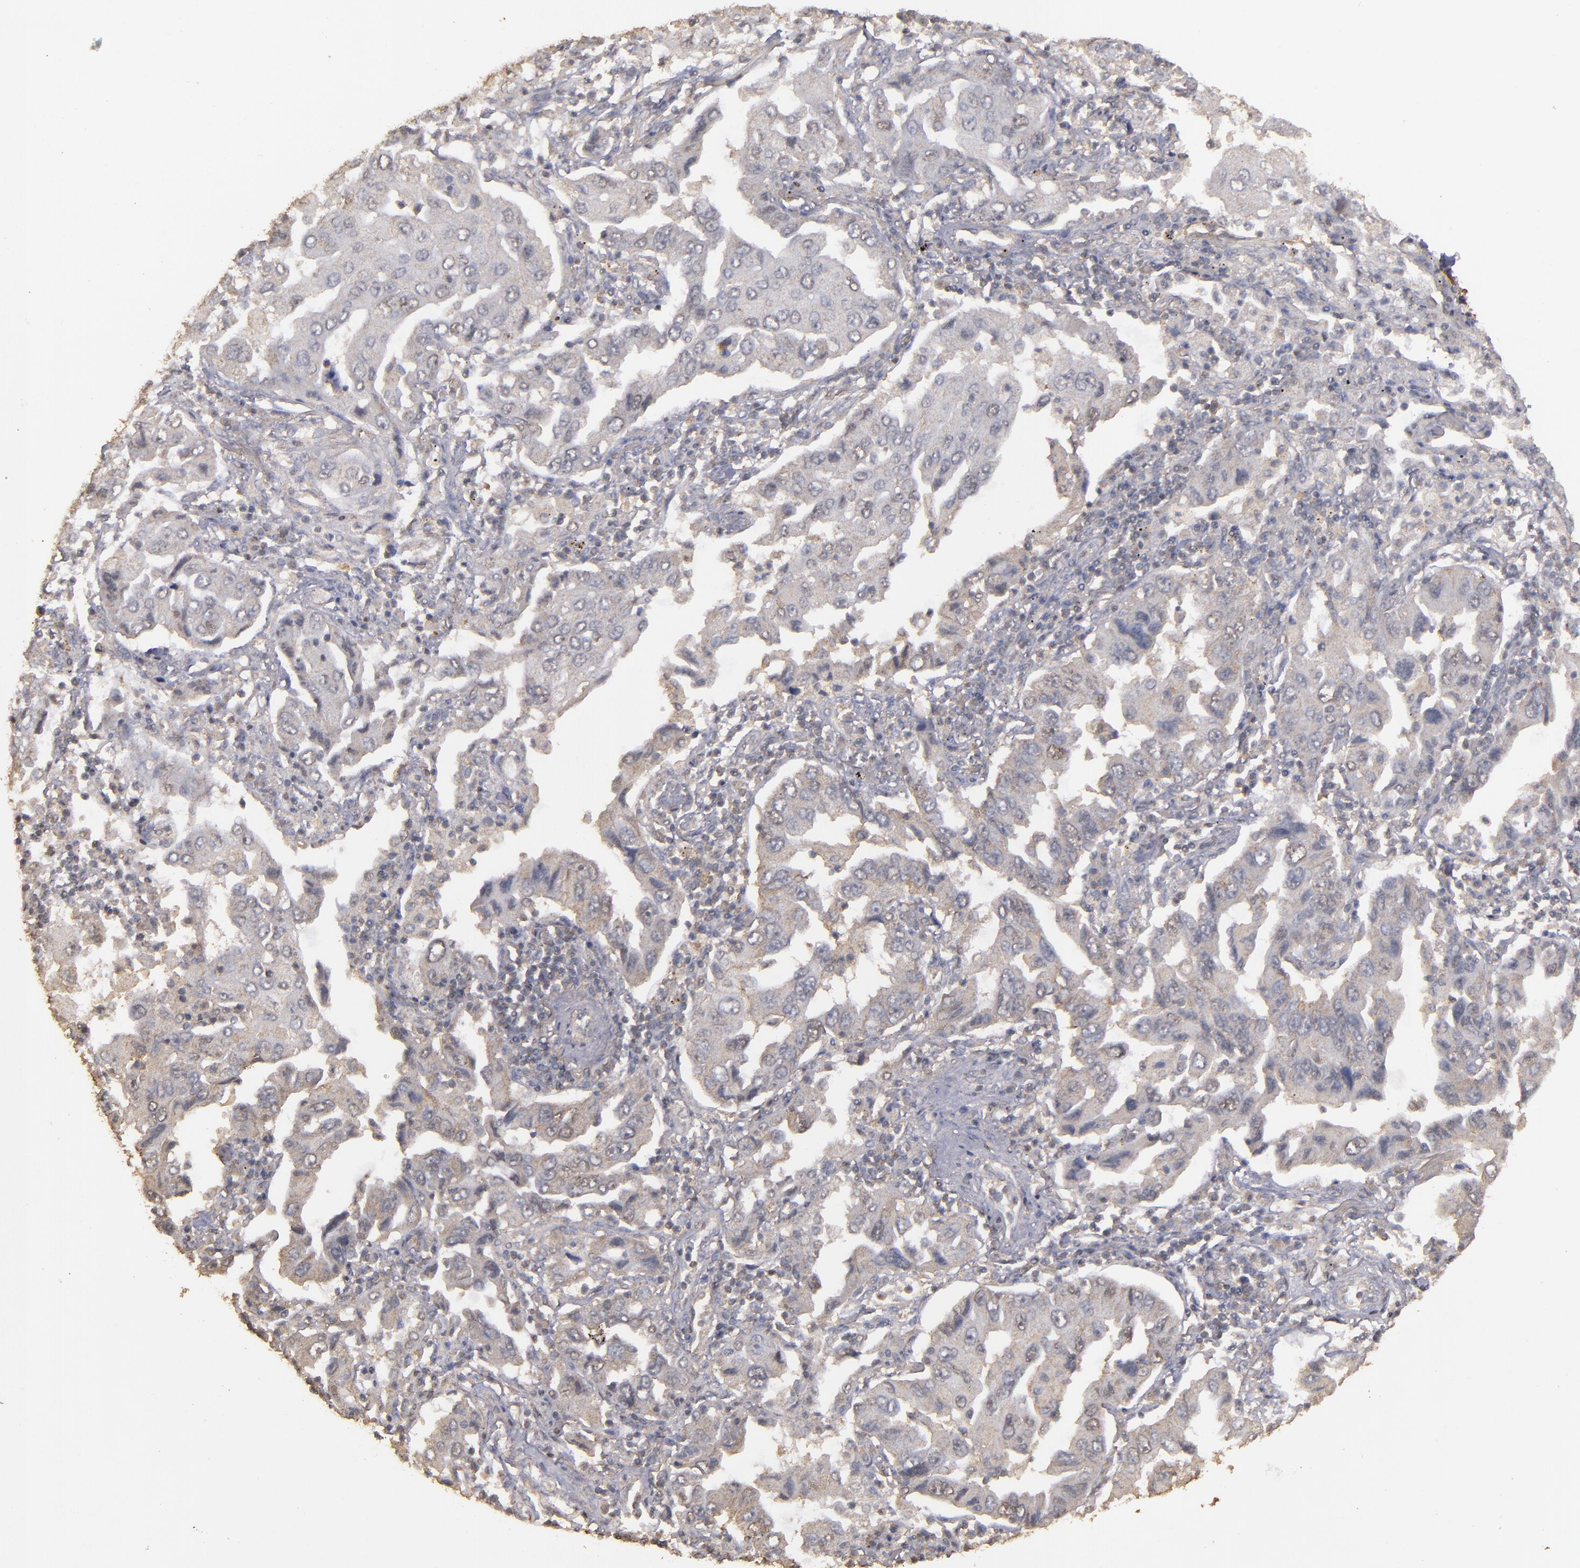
{"staining": {"intensity": "weak", "quantity": "25%-75%", "location": "cytoplasmic/membranous"}, "tissue": "lung cancer", "cell_type": "Tumor cells", "image_type": "cancer", "snomed": [{"axis": "morphology", "description": "Adenocarcinoma, NOS"}, {"axis": "topography", "description": "Lung"}], "caption": "Approximately 25%-75% of tumor cells in human adenocarcinoma (lung) exhibit weak cytoplasmic/membranous protein staining as visualized by brown immunohistochemical staining.", "gene": "FAT1", "patient": {"sex": "female", "age": 65}}